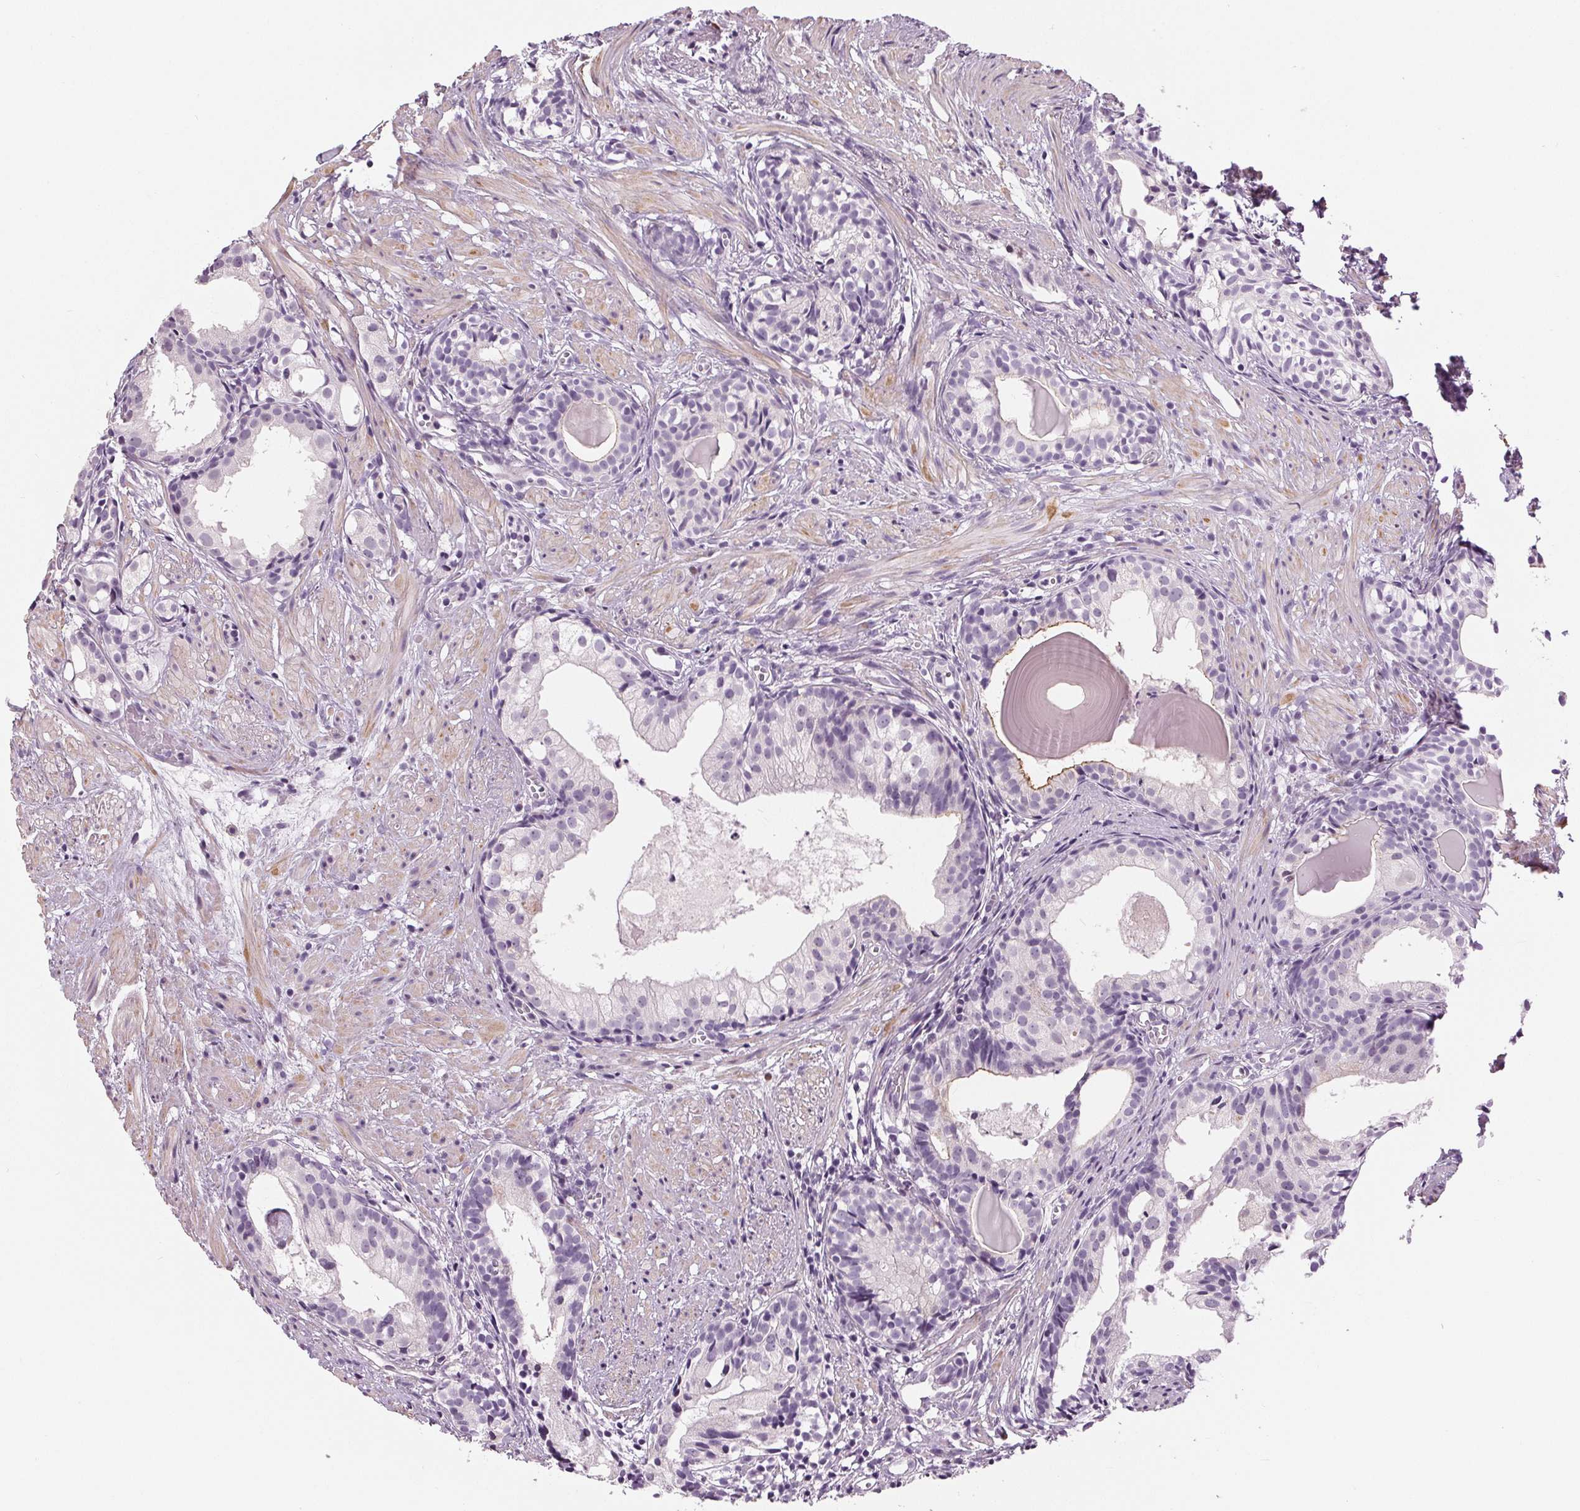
{"staining": {"intensity": "negative", "quantity": "none", "location": "none"}, "tissue": "prostate cancer", "cell_type": "Tumor cells", "image_type": "cancer", "snomed": [{"axis": "morphology", "description": "Adenocarcinoma, High grade"}, {"axis": "topography", "description": "Prostate"}], "caption": "The photomicrograph reveals no significant positivity in tumor cells of prostate cancer (adenocarcinoma (high-grade)).", "gene": "MISP", "patient": {"sex": "male", "age": 85}}